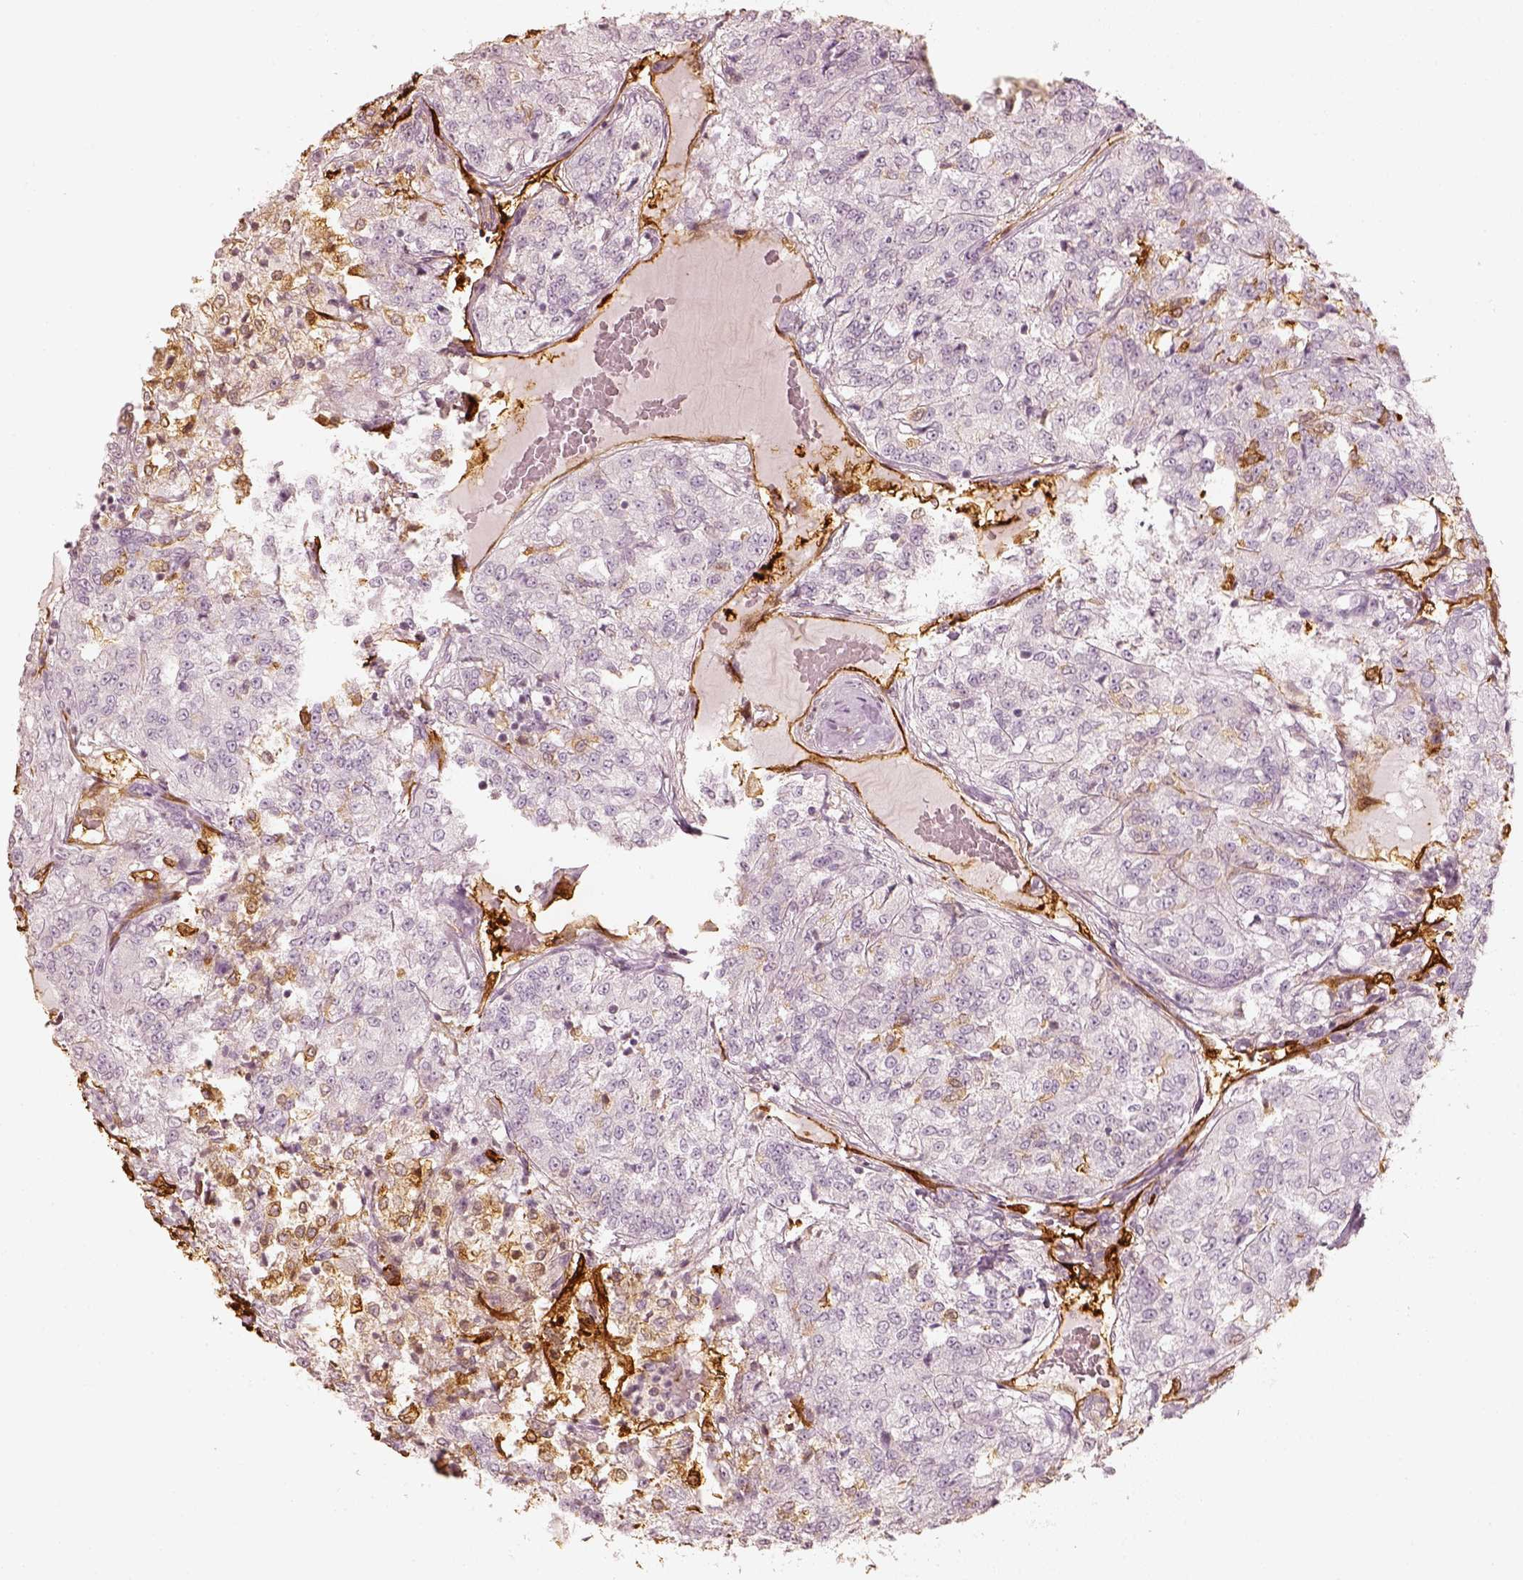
{"staining": {"intensity": "negative", "quantity": "none", "location": "none"}, "tissue": "renal cancer", "cell_type": "Tumor cells", "image_type": "cancer", "snomed": [{"axis": "morphology", "description": "Adenocarcinoma, NOS"}, {"axis": "topography", "description": "Kidney"}], "caption": "A photomicrograph of human renal cancer is negative for staining in tumor cells.", "gene": "FSCN1", "patient": {"sex": "female", "age": 63}}